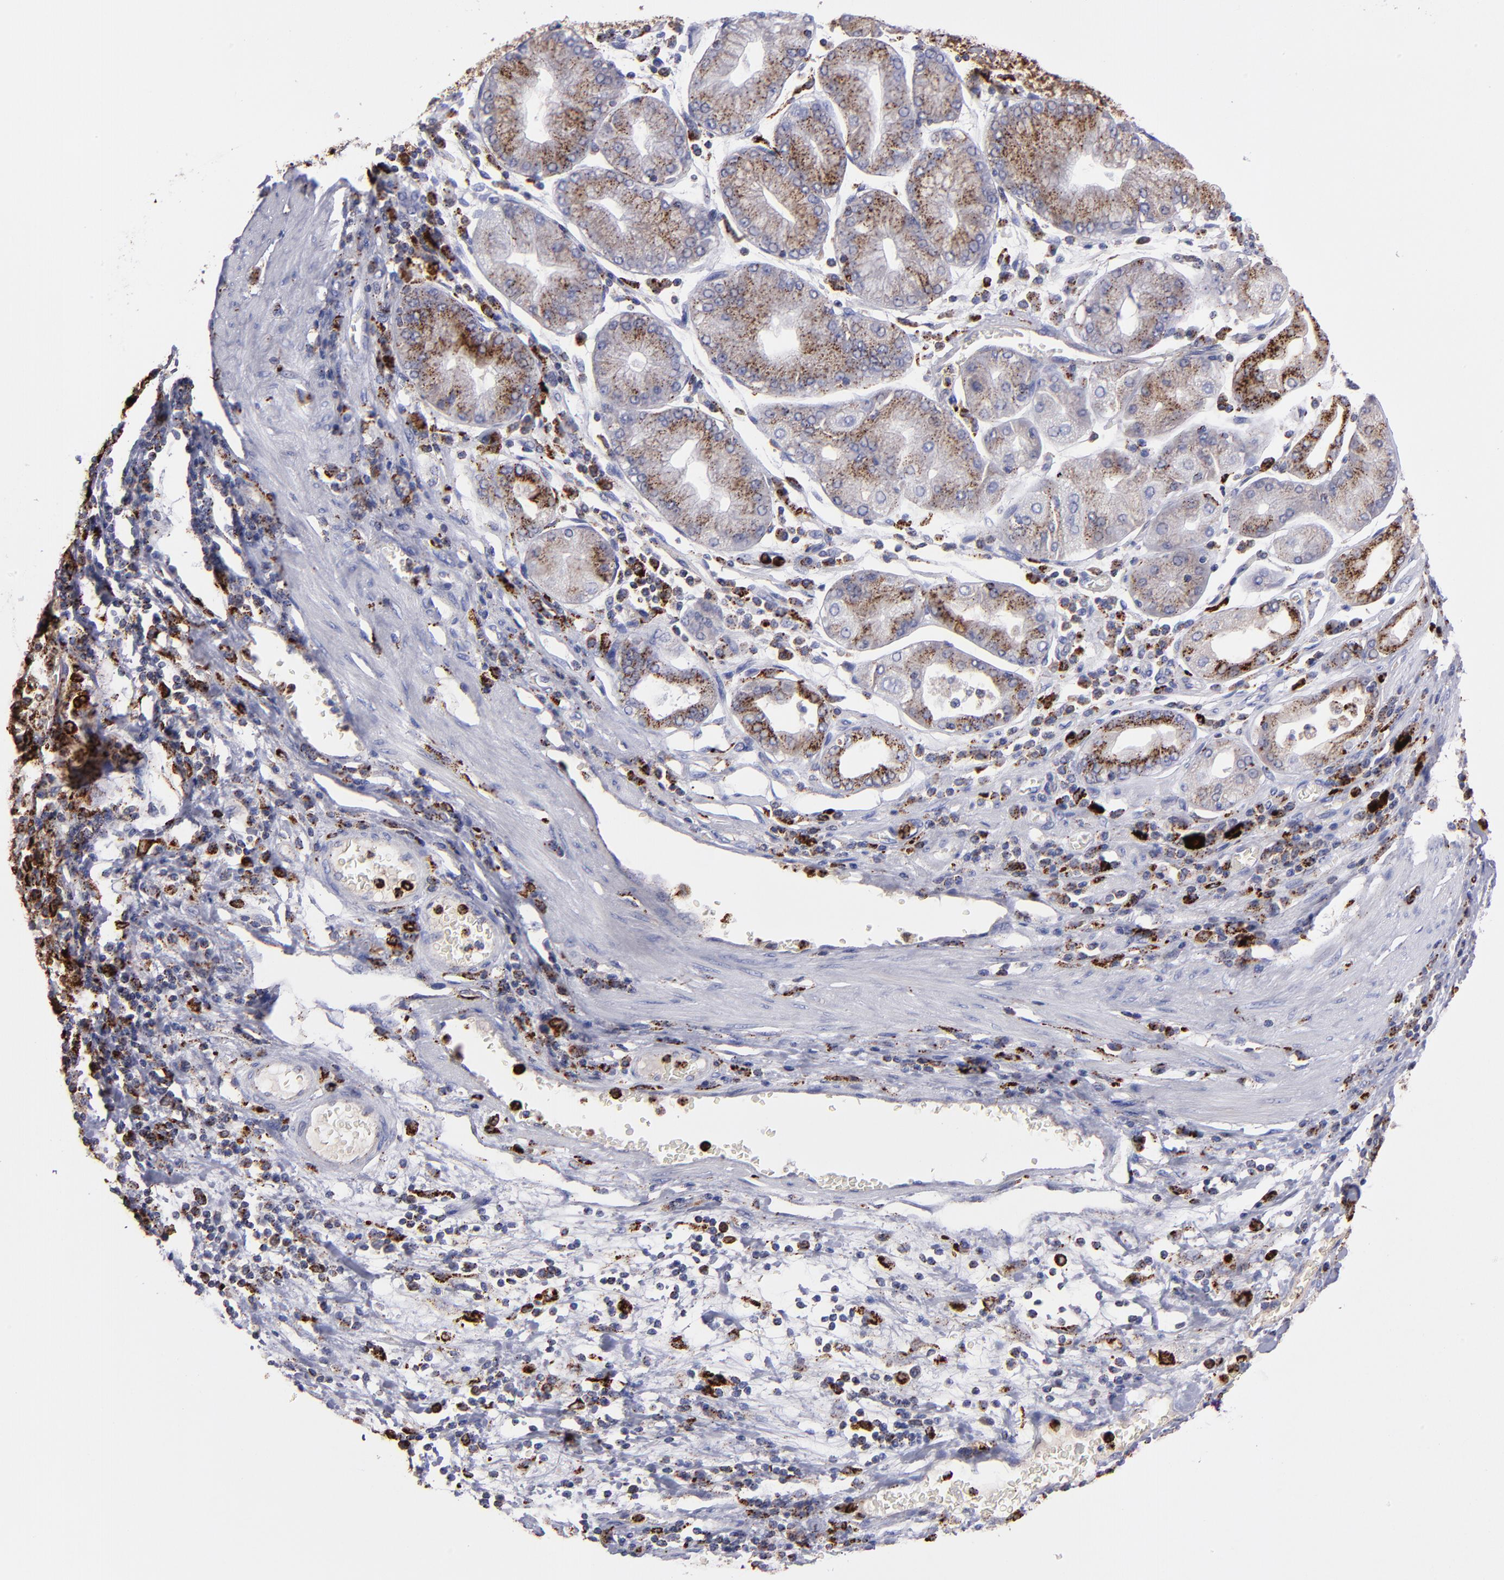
{"staining": {"intensity": "moderate", "quantity": ">75%", "location": "cytoplasmic/membranous"}, "tissue": "stomach cancer", "cell_type": "Tumor cells", "image_type": "cancer", "snomed": [{"axis": "morphology", "description": "Normal tissue, NOS"}, {"axis": "morphology", "description": "Adenocarcinoma, NOS"}, {"axis": "topography", "description": "Stomach, upper"}, {"axis": "topography", "description": "Stomach"}], "caption": "Human stomach adenocarcinoma stained with a brown dye shows moderate cytoplasmic/membranous positive positivity in about >75% of tumor cells.", "gene": "CTSS", "patient": {"sex": "male", "age": 59}}